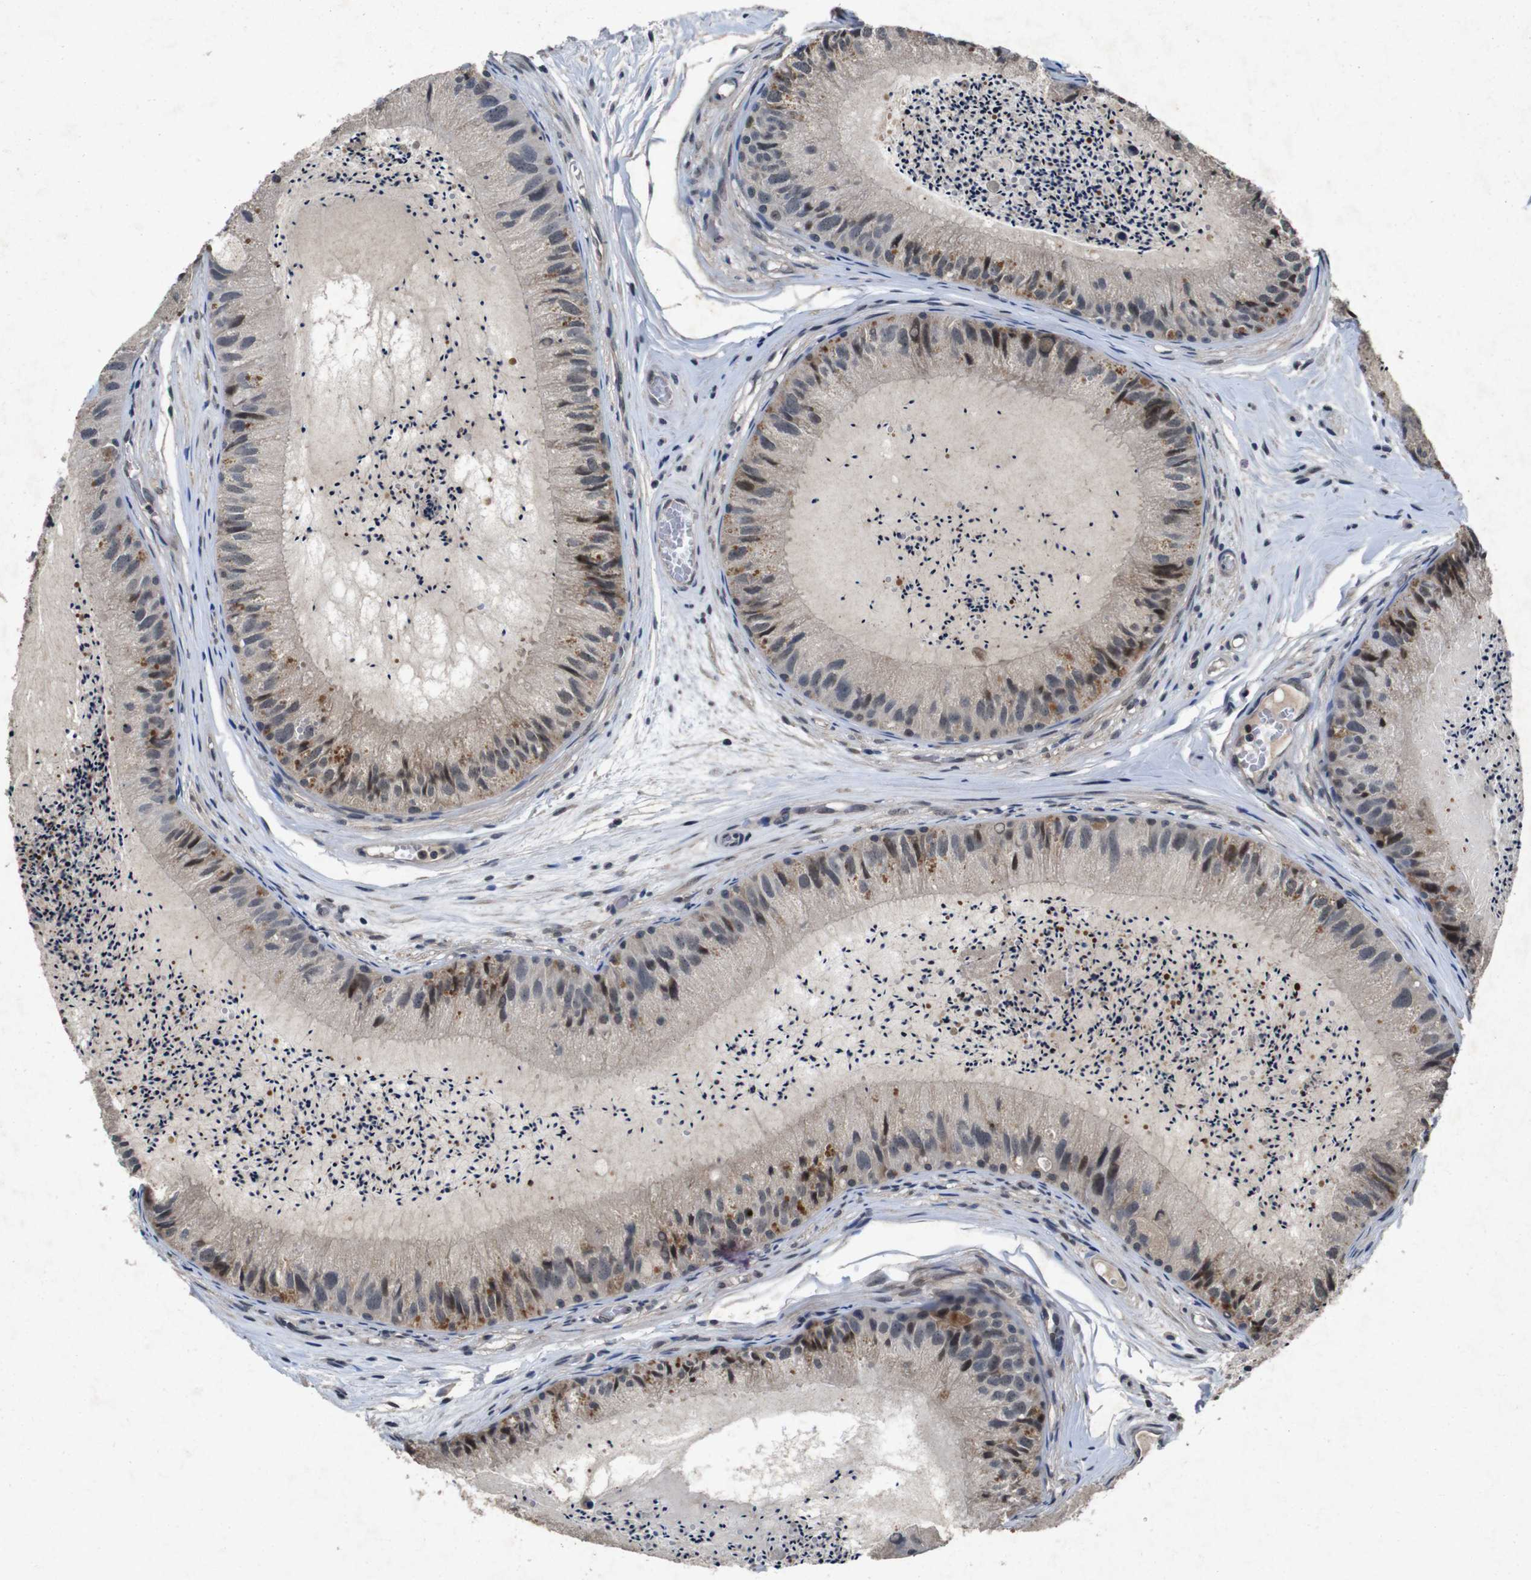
{"staining": {"intensity": "weak", "quantity": ">75%", "location": "cytoplasmic/membranous,nuclear"}, "tissue": "epididymis", "cell_type": "Glandular cells", "image_type": "normal", "snomed": [{"axis": "morphology", "description": "Normal tissue, NOS"}, {"axis": "topography", "description": "Epididymis"}], "caption": "High-power microscopy captured an immunohistochemistry micrograph of benign epididymis, revealing weak cytoplasmic/membranous,nuclear expression in approximately >75% of glandular cells.", "gene": "AKT3", "patient": {"sex": "male", "age": 31}}